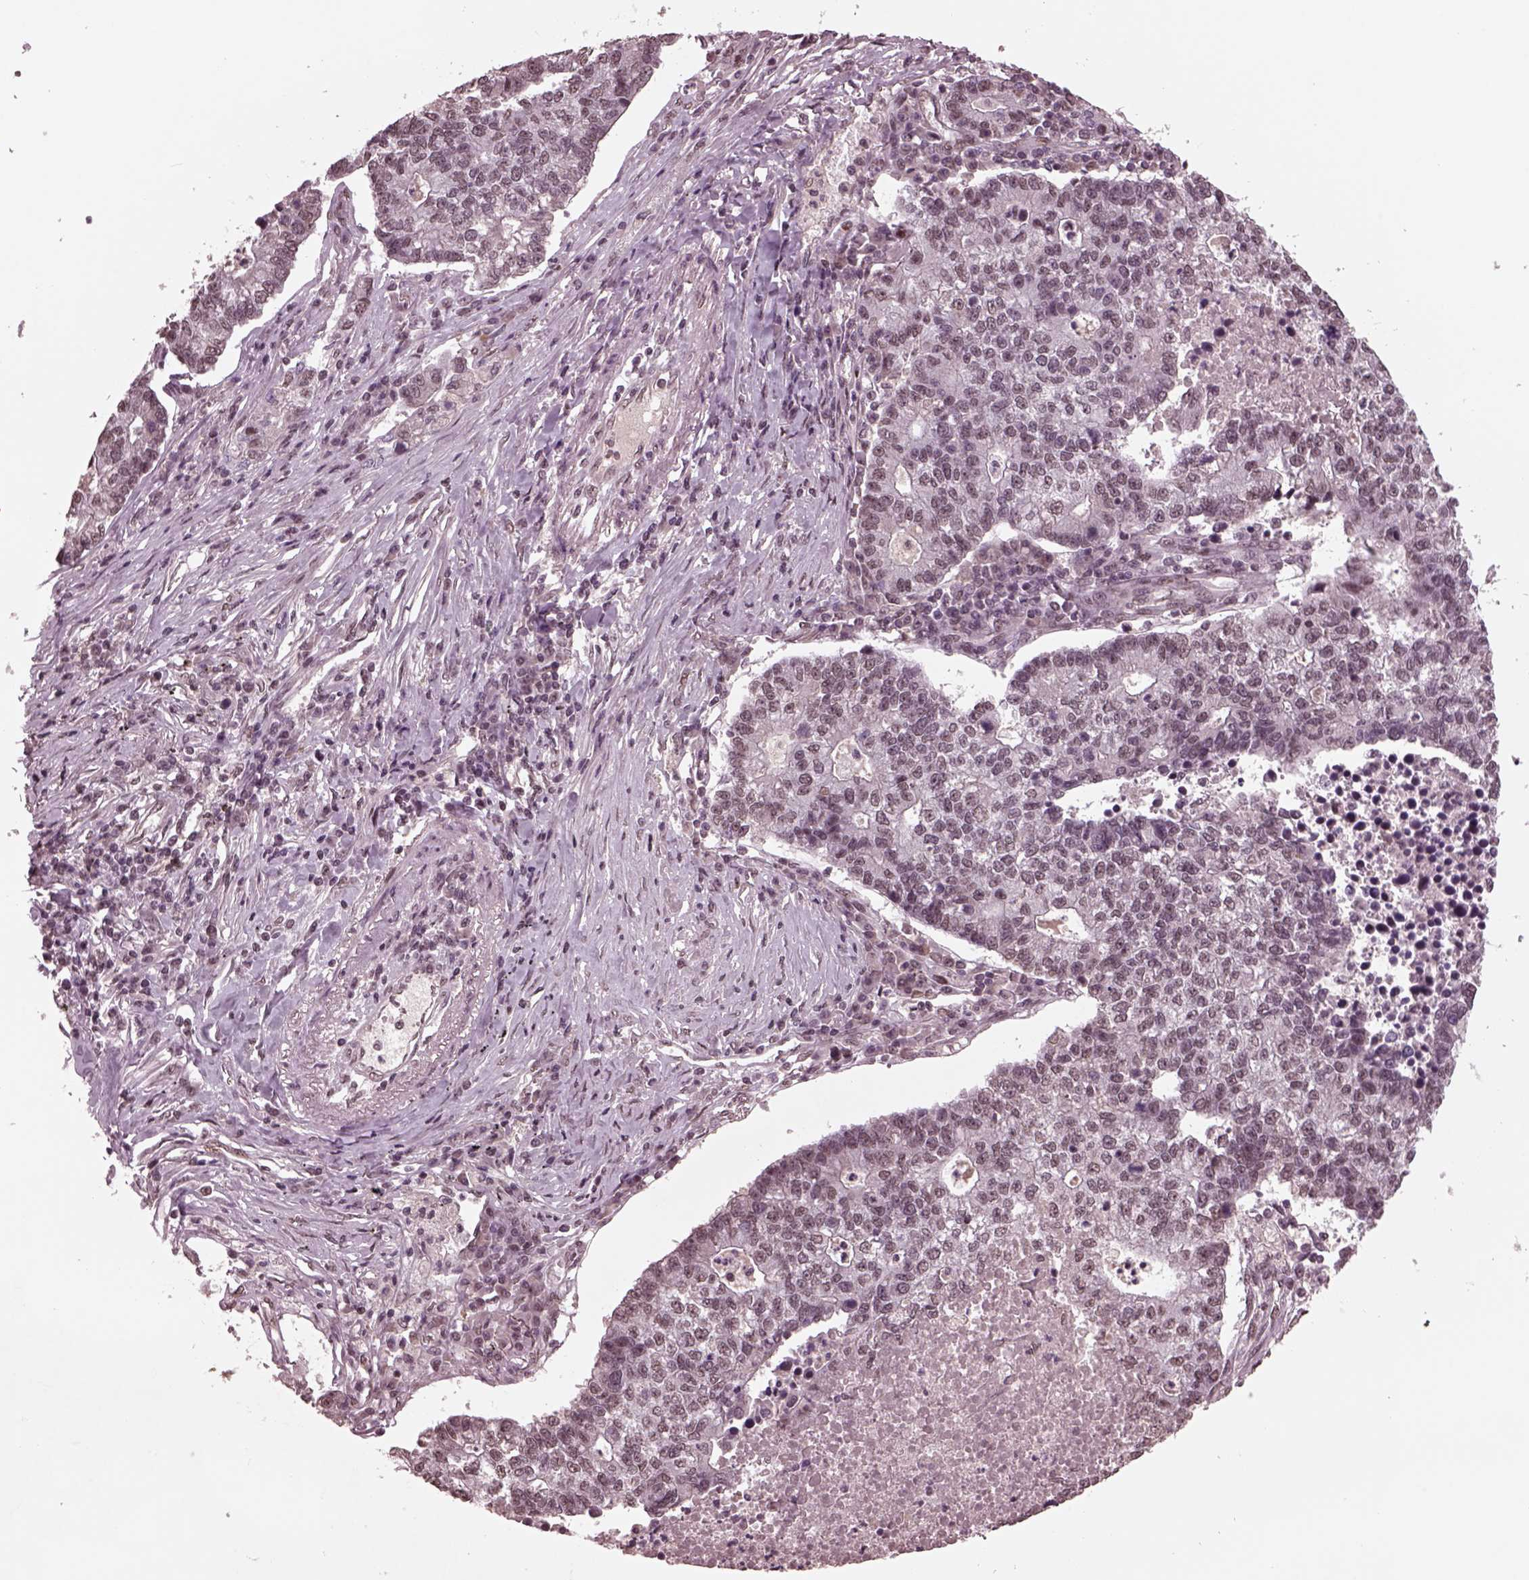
{"staining": {"intensity": "weak", "quantity": "<25%", "location": "nuclear"}, "tissue": "lung cancer", "cell_type": "Tumor cells", "image_type": "cancer", "snomed": [{"axis": "morphology", "description": "Adenocarcinoma, NOS"}, {"axis": "topography", "description": "Lung"}], "caption": "An IHC histopathology image of lung cancer (adenocarcinoma) is shown. There is no staining in tumor cells of lung cancer (adenocarcinoma). (DAB (3,3'-diaminobenzidine) IHC visualized using brightfield microscopy, high magnification).", "gene": "NAP1L5", "patient": {"sex": "male", "age": 57}}